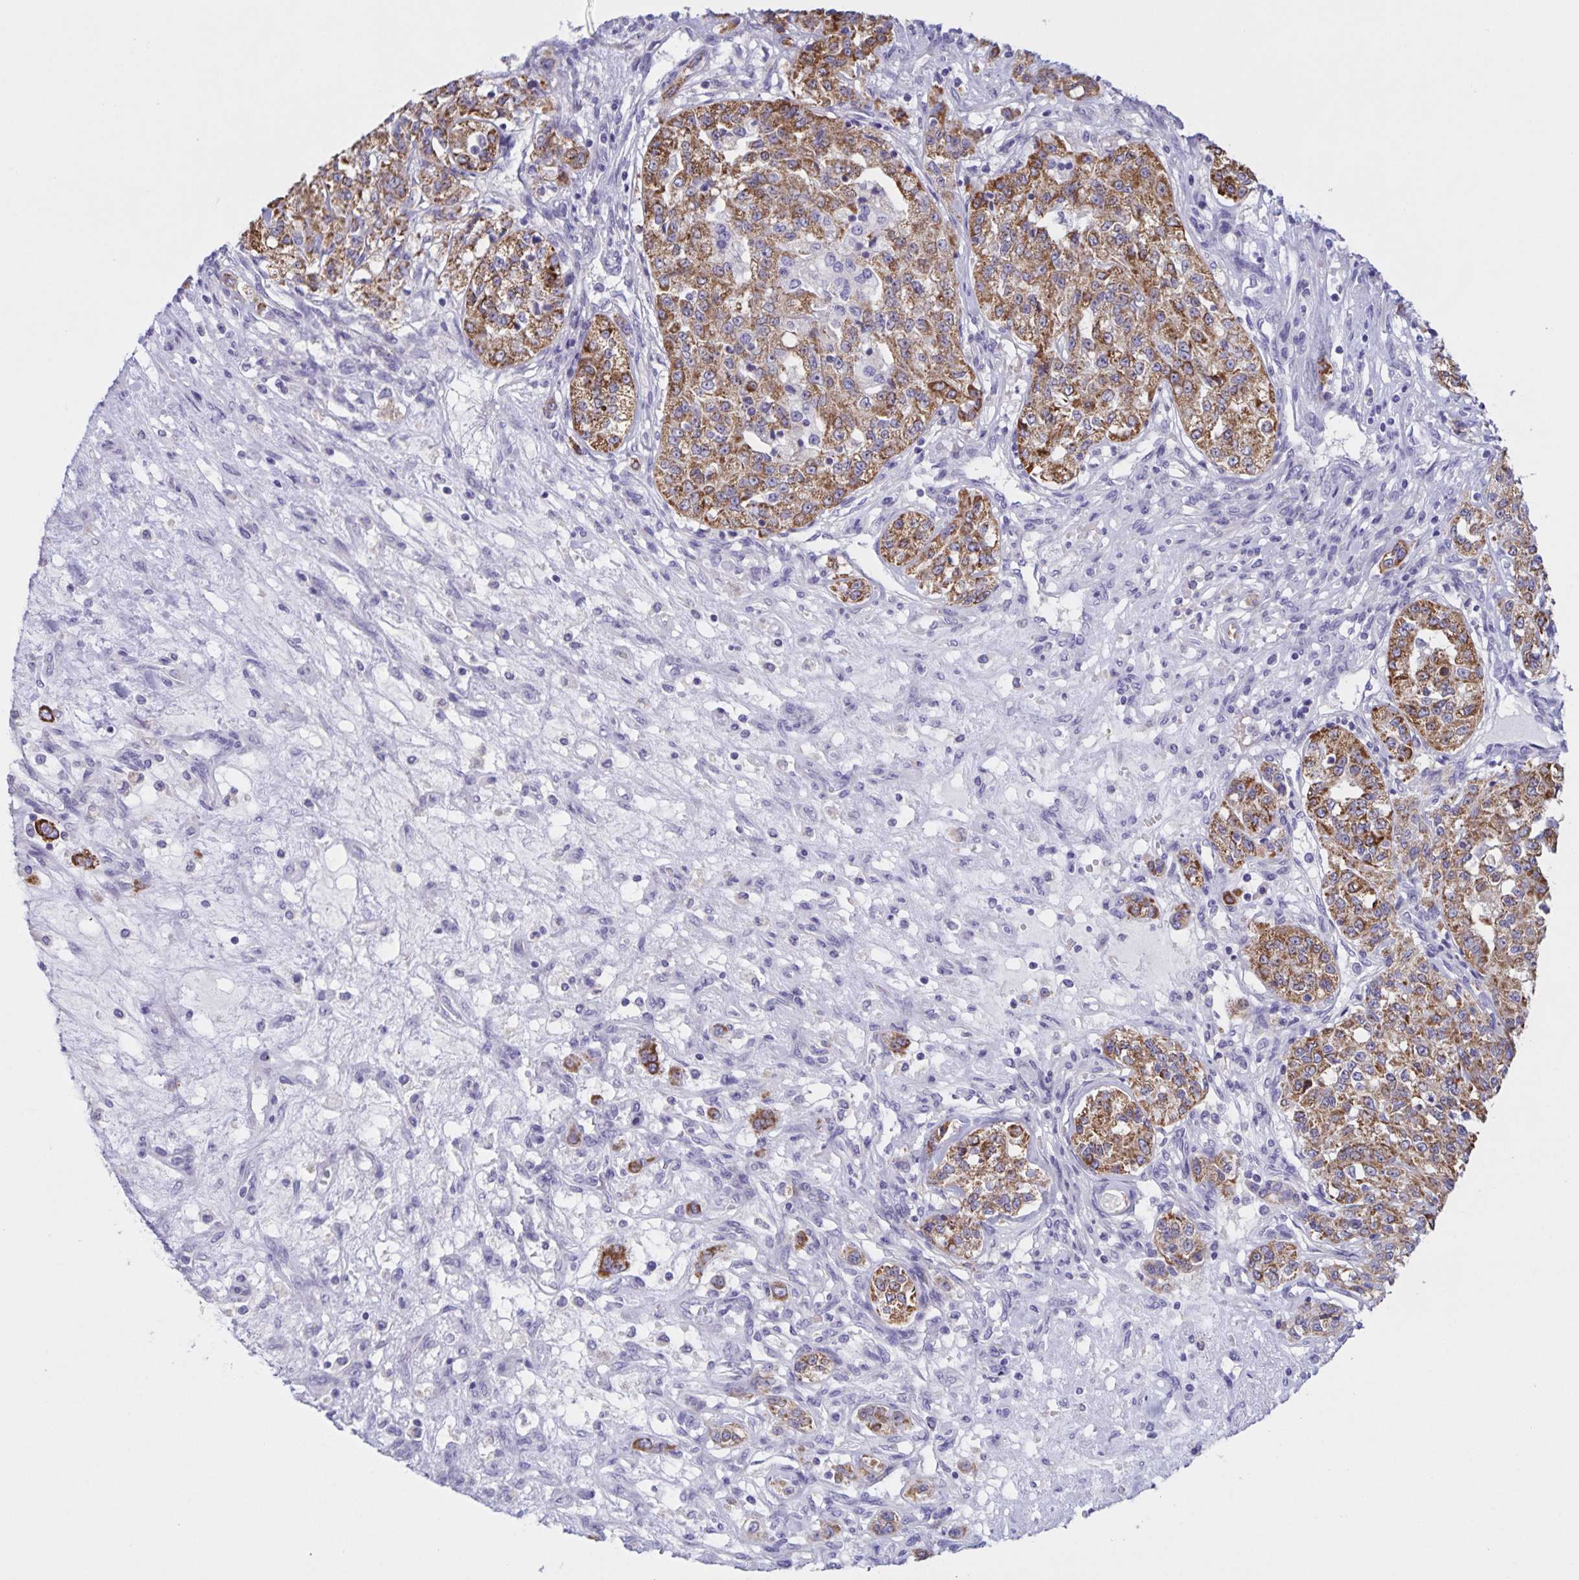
{"staining": {"intensity": "moderate", "quantity": ">75%", "location": "cytoplasmic/membranous"}, "tissue": "renal cancer", "cell_type": "Tumor cells", "image_type": "cancer", "snomed": [{"axis": "morphology", "description": "Adenocarcinoma, NOS"}, {"axis": "topography", "description": "Kidney"}], "caption": "DAB immunohistochemical staining of renal cancer displays moderate cytoplasmic/membranous protein expression in approximately >75% of tumor cells.", "gene": "DMGDH", "patient": {"sex": "female", "age": 63}}